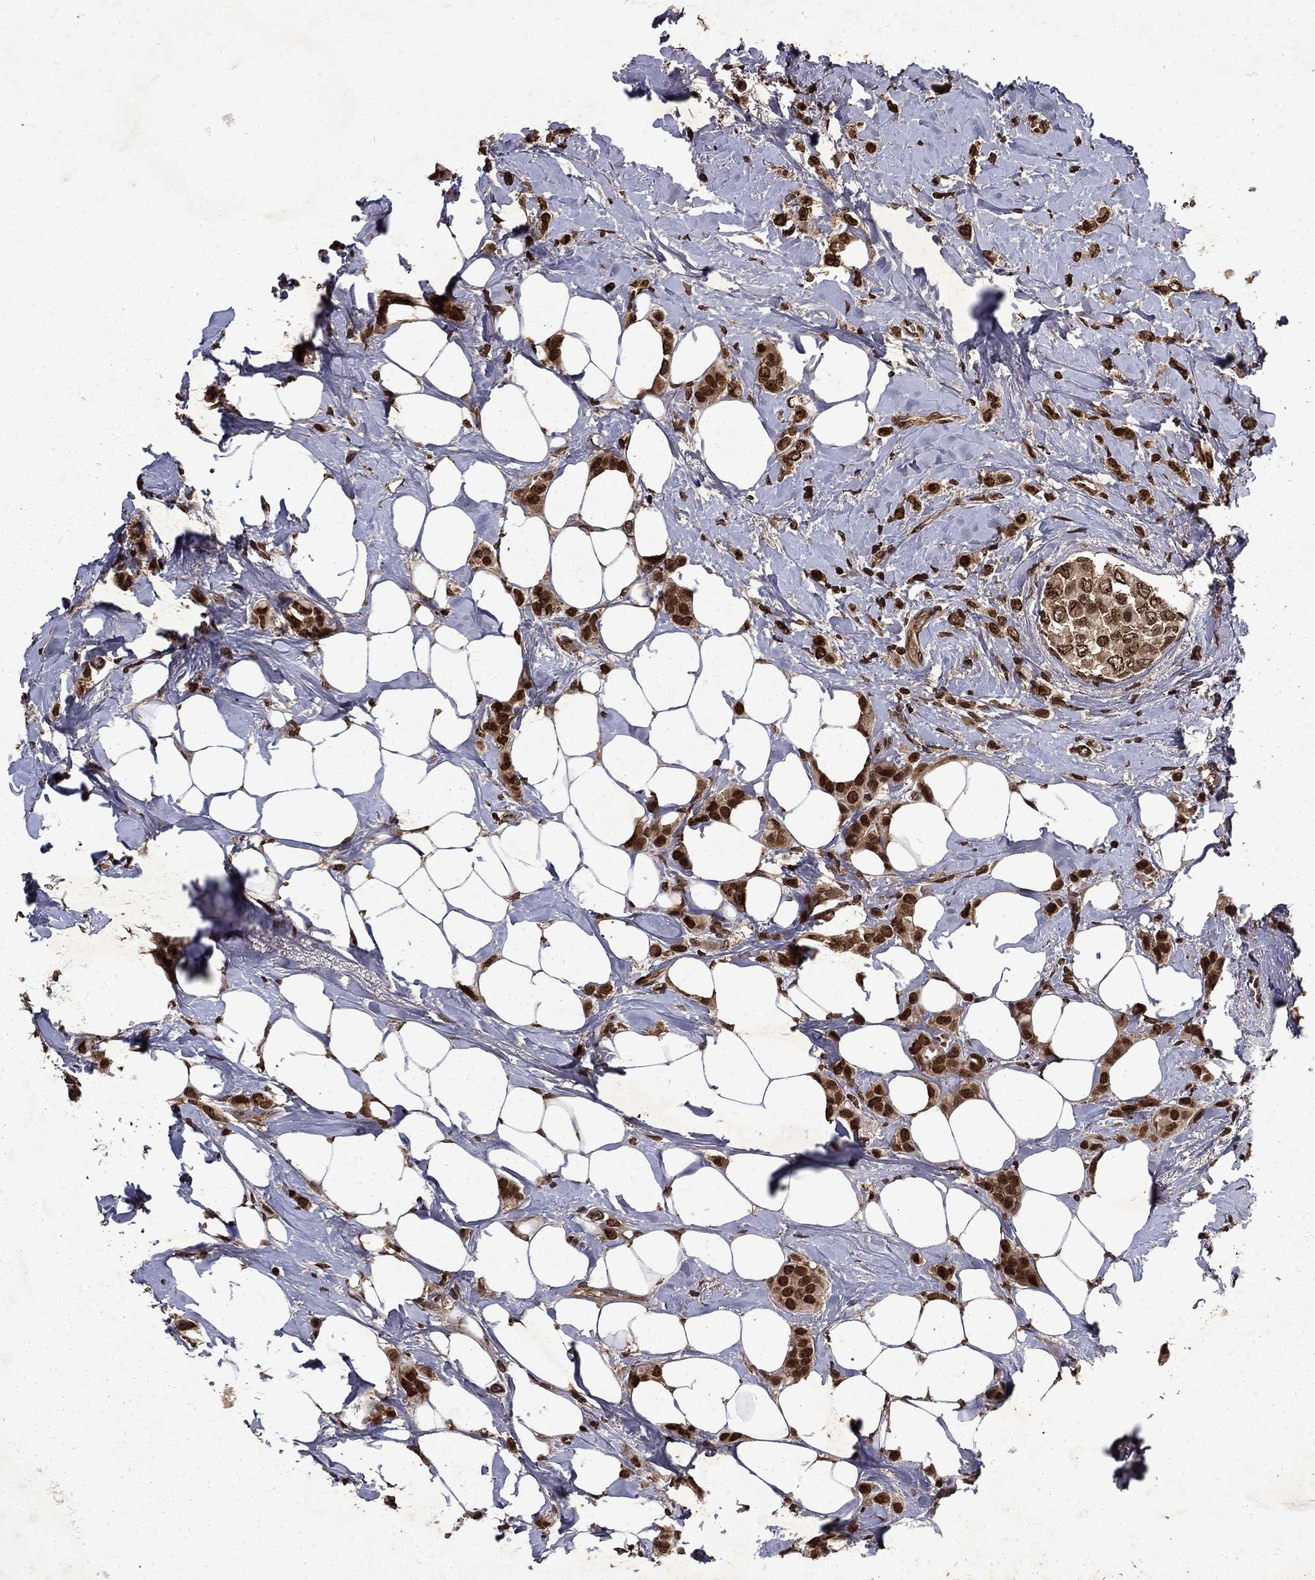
{"staining": {"intensity": "moderate", "quantity": ">75%", "location": "cytoplasmic/membranous,nuclear"}, "tissue": "breast cancer", "cell_type": "Tumor cells", "image_type": "cancer", "snomed": [{"axis": "morphology", "description": "Lobular carcinoma"}, {"axis": "topography", "description": "Breast"}], "caption": "Immunohistochemistry (IHC) of breast lobular carcinoma reveals medium levels of moderate cytoplasmic/membranous and nuclear staining in approximately >75% of tumor cells.", "gene": "PIN4", "patient": {"sex": "female", "age": 66}}